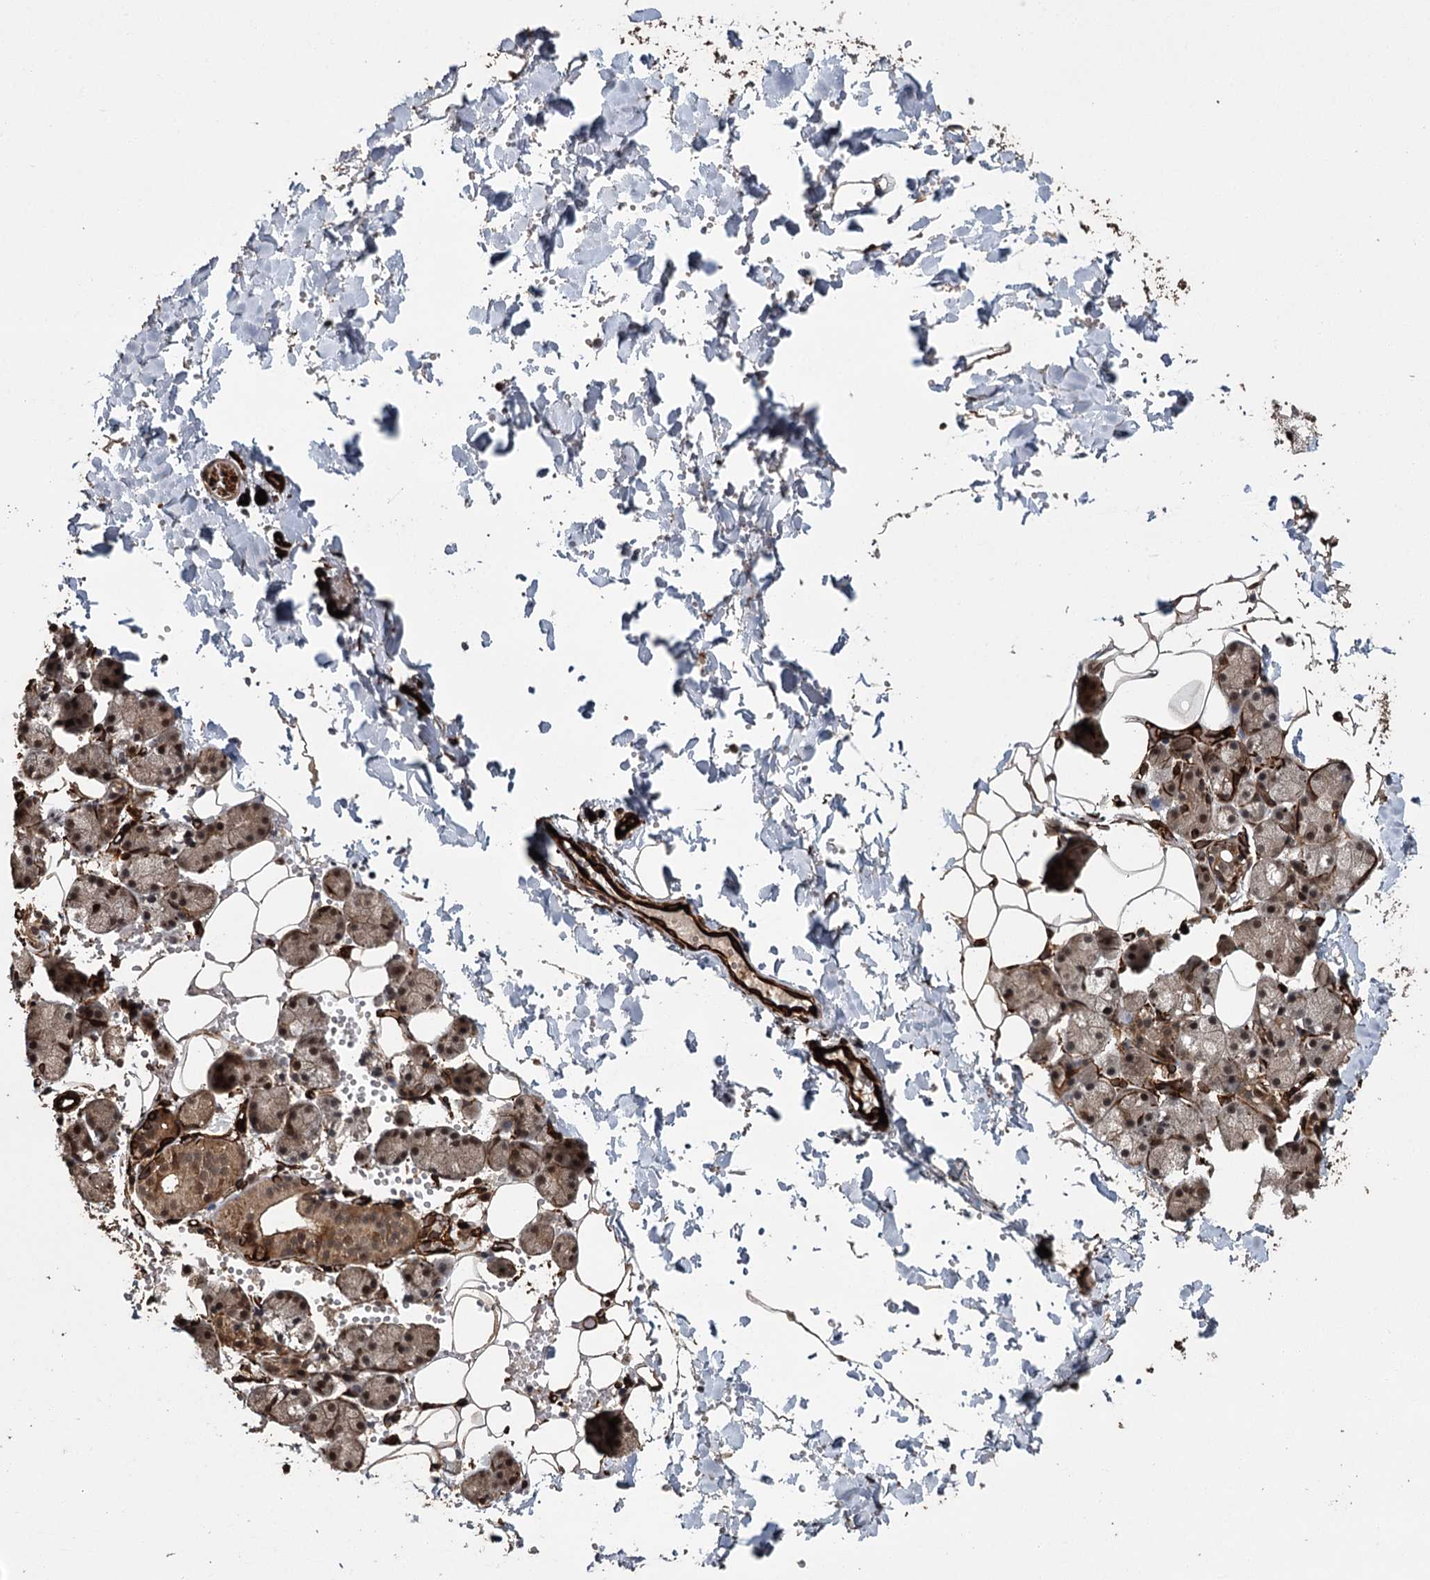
{"staining": {"intensity": "moderate", "quantity": "25%-75%", "location": "cytoplasmic/membranous,nuclear"}, "tissue": "salivary gland", "cell_type": "Glandular cells", "image_type": "normal", "snomed": [{"axis": "morphology", "description": "Normal tissue, NOS"}, {"axis": "topography", "description": "Salivary gland"}], "caption": "Salivary gland stained with DAB (3,3'-diaminobenzidine) IHC exhibits medium levels of moderate cytoplasmic/membranous,nuclear expression in approximately 25%-75% of glandular cells. (DAB = brown stain, brightfield microscopy at high magnification).", "gene": "RPAP3", "patient": {"sex": "female", "age": 33}}